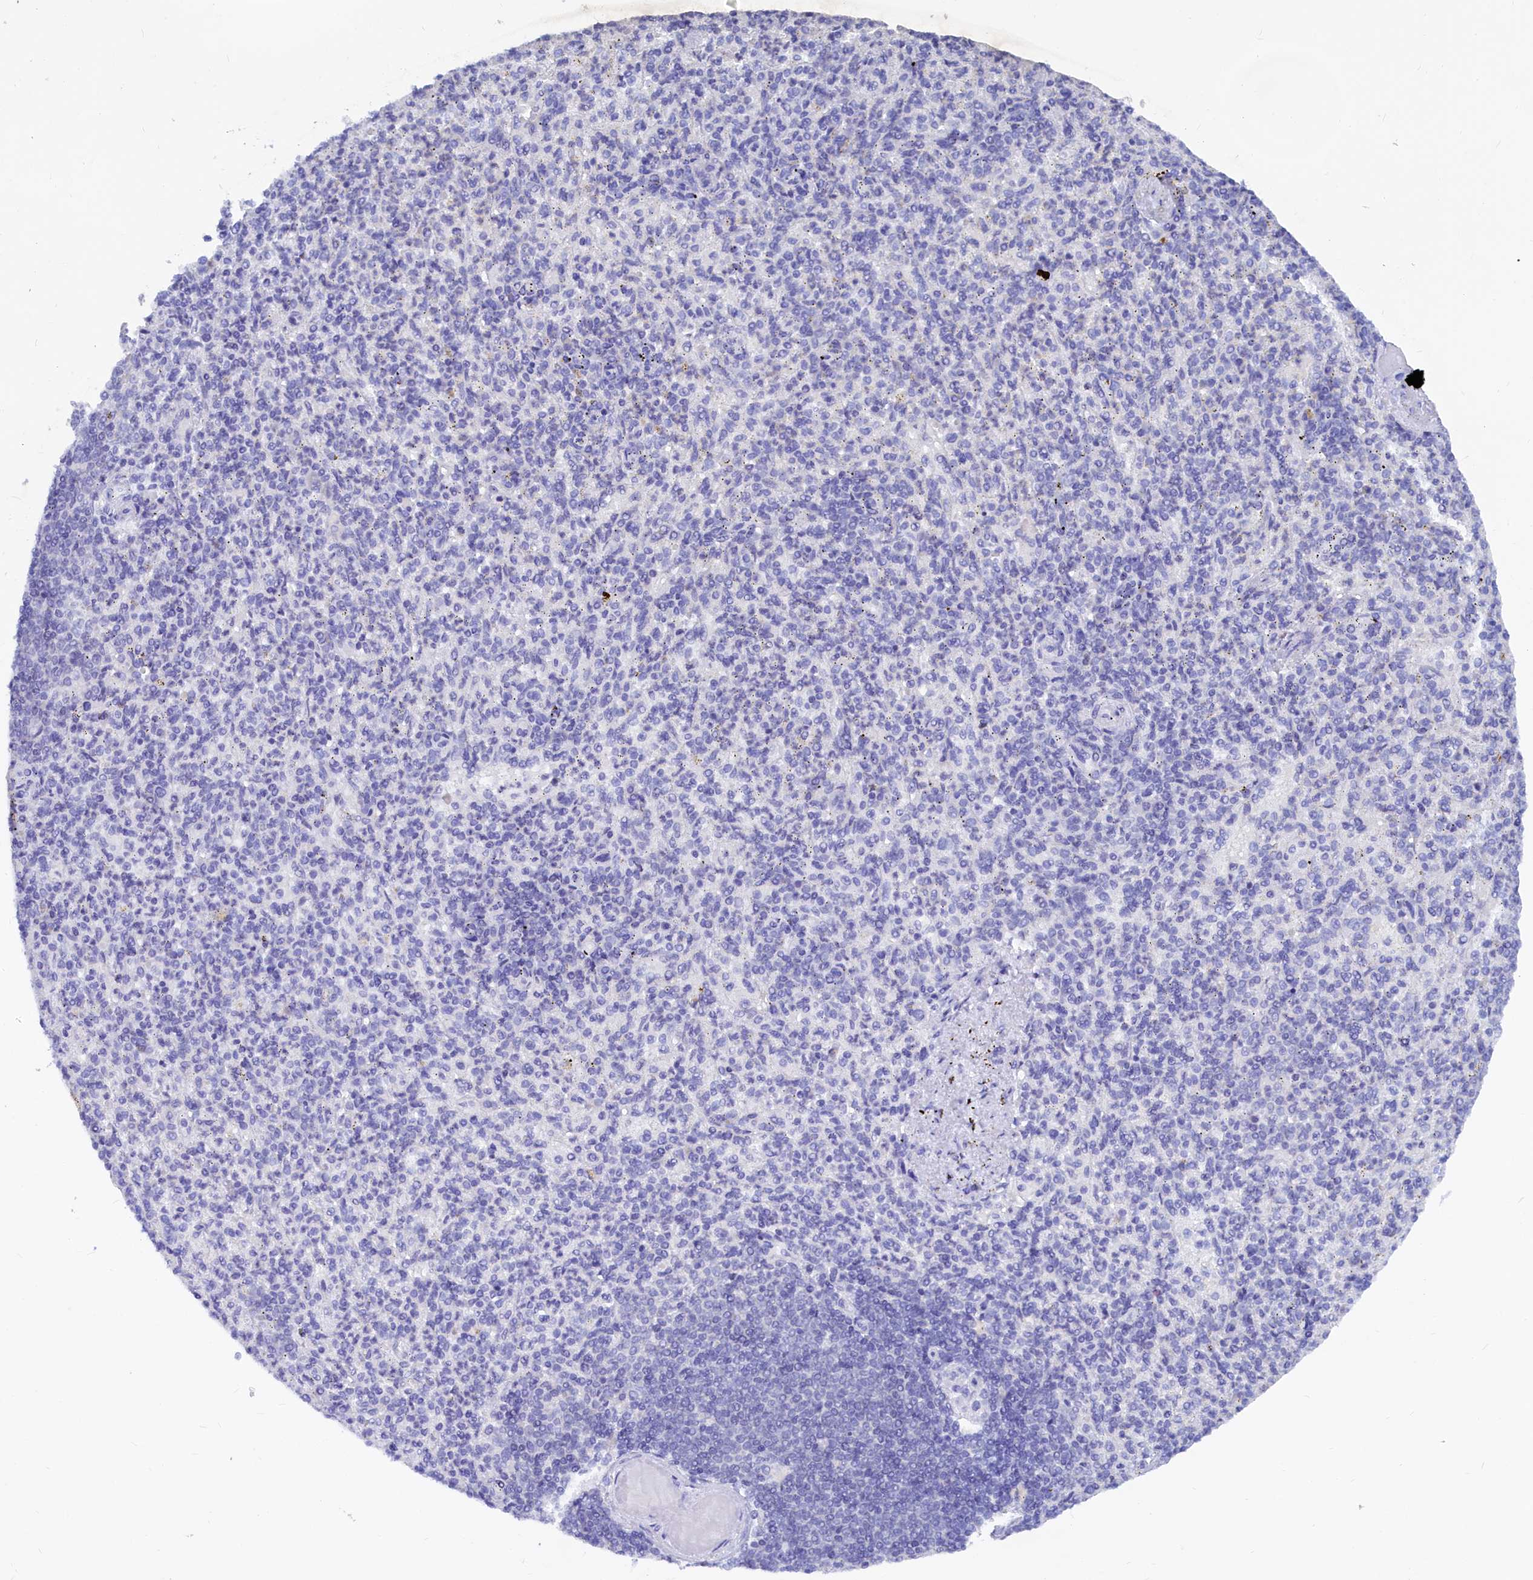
{"staining": {"intensity": "negative", "quantity": "none", "location": "none"}, "tissue": "spleen", "cell_type": "Cells in red pulp", "image_type": "normal", "snomed": [{"axis": "morphology", "description": "Normal tissue, NOS"}, {"axis": "topography", "description": "Spleen"}], "caption": "This is a photomicrograph of immunohistochemistry (IHC) staining of unremarkable spleen, which shows no expression in cells in red pulp.", "gene": "TRIM10", "patient": {"sex": "female", "age": 74}}